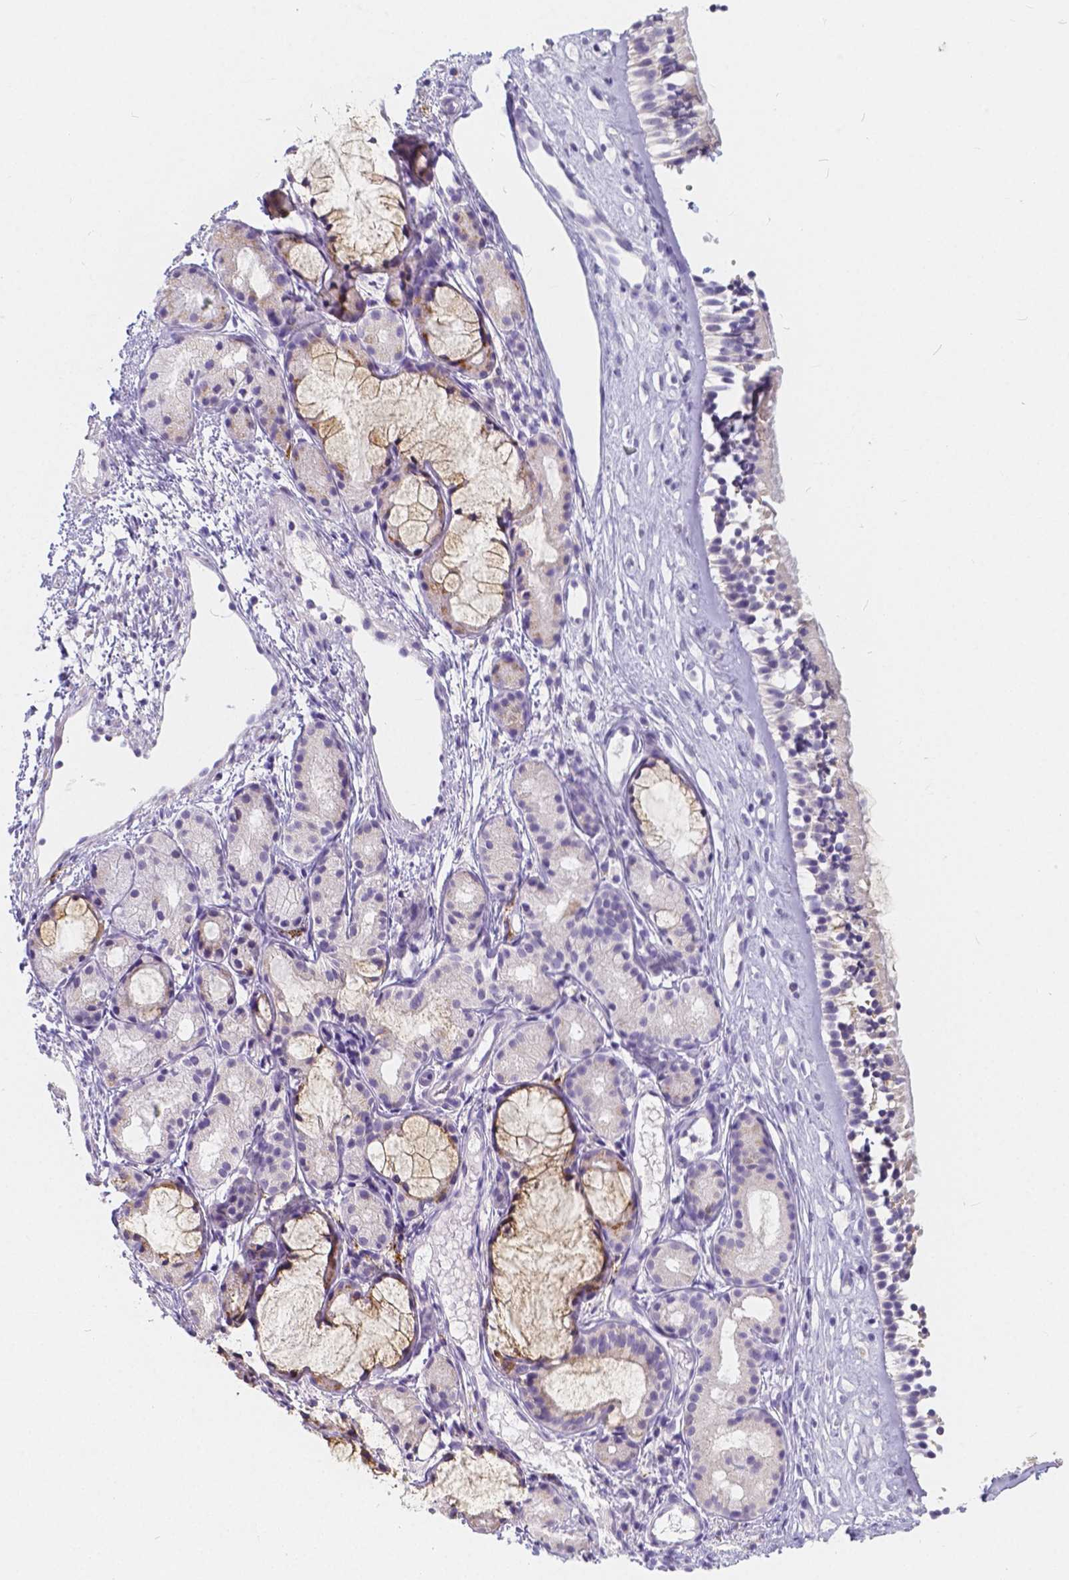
{"staining": {"intensity": "negative", "quantity": "none", "location": "none"}, "tissue": "nasopharynx", "cell_type": "Respiratory epithelial cells", "image_type": "normal", "snomed": [{"axis": "morphology", "description": "Normal tissue, NOS"}, {"axis": "topography", "description": "Nasopharynx"}], "caption": "Immunohistochemistry (IHC) of benign nasopharynx reveals no staining in respiratory epithelial cells. (Brightfield microscopy of DAB IHC at high magnification).", "gene": "RNF186", "patient": {"sex": "female", "age": 52}}